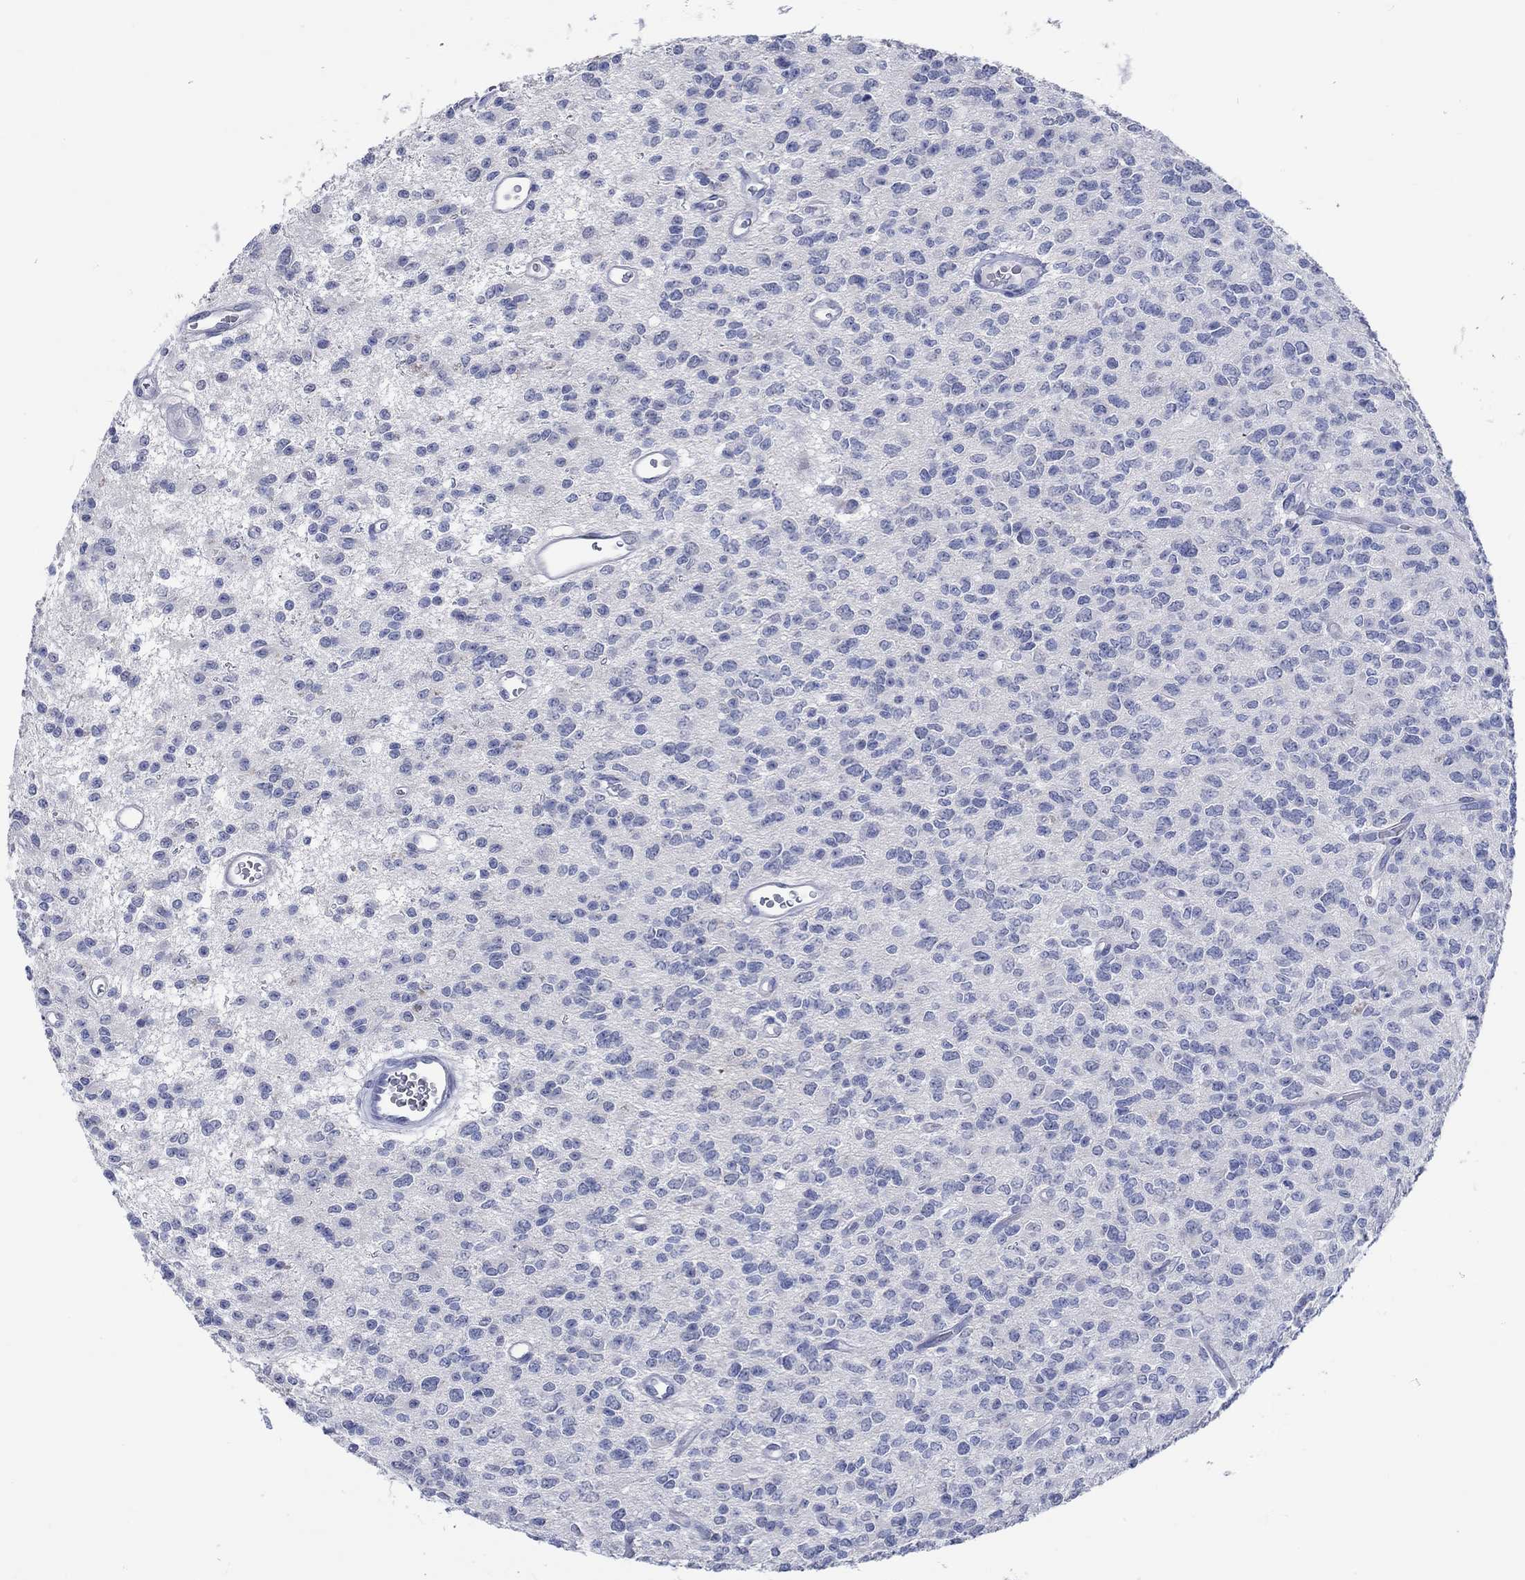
{"staining": {"intensity": "negative", "quantity": "none", "location": "none"}, "tissue": "glioma", "cell_type": "Tumor cells", "image_type": "cancer", "snomed": [{"axis": "morphology", "description": "Glioma, malignant, Low grade"}, {"axis": "topography", "description": "Brain"}], "caption": "This image is of low-grade glioma (malignant) stained with IHC to label a protein in brown with the nuclei are counter-stained blue. There is no staining in tumor cells.", "gene": "C4orf47", "patient": {"sex": "female", "age": 45}}